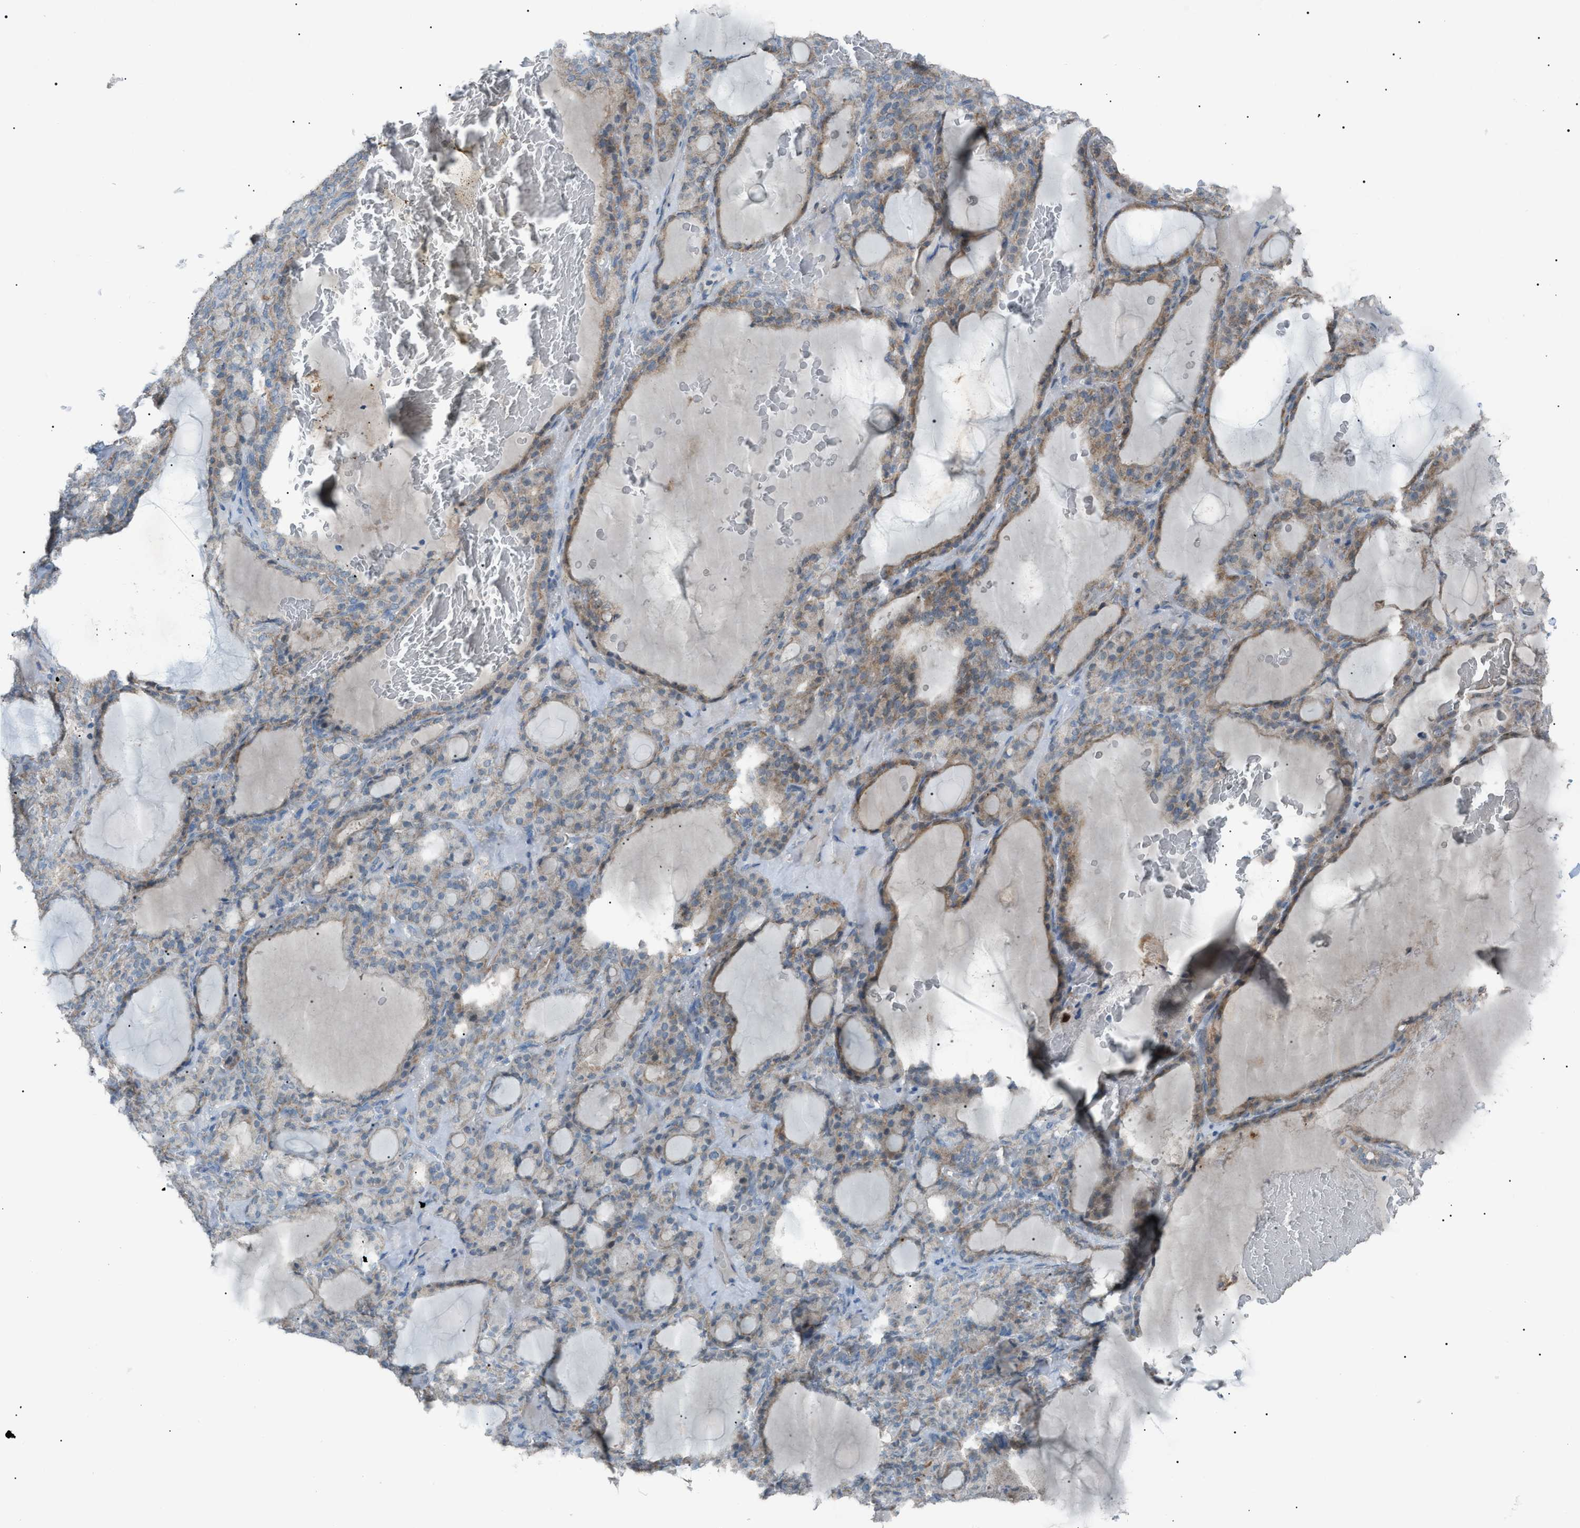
{"staining": {"intensity": "moderate", "quantity": "25%-75%", "location": "cytoplasmic/membranous"}, "tissue": "thyroid gland", "cell_type": "Glandular cells", "image_type": "normal", "snomed": [{"axis": "morphology", "description": "Normal tissue, NOS"}, {"axis": "topography", "description": "Thyroid gland"}], "caption": "Immunohistochemistry (IHC) of benign thyroid gland shows medium levels of moderate cytoplasmic/membranous staining in approximately 25%-75% of glandular cells.", "gene": "ZNF516", "patient": {"sex": "female", "age": 28}}